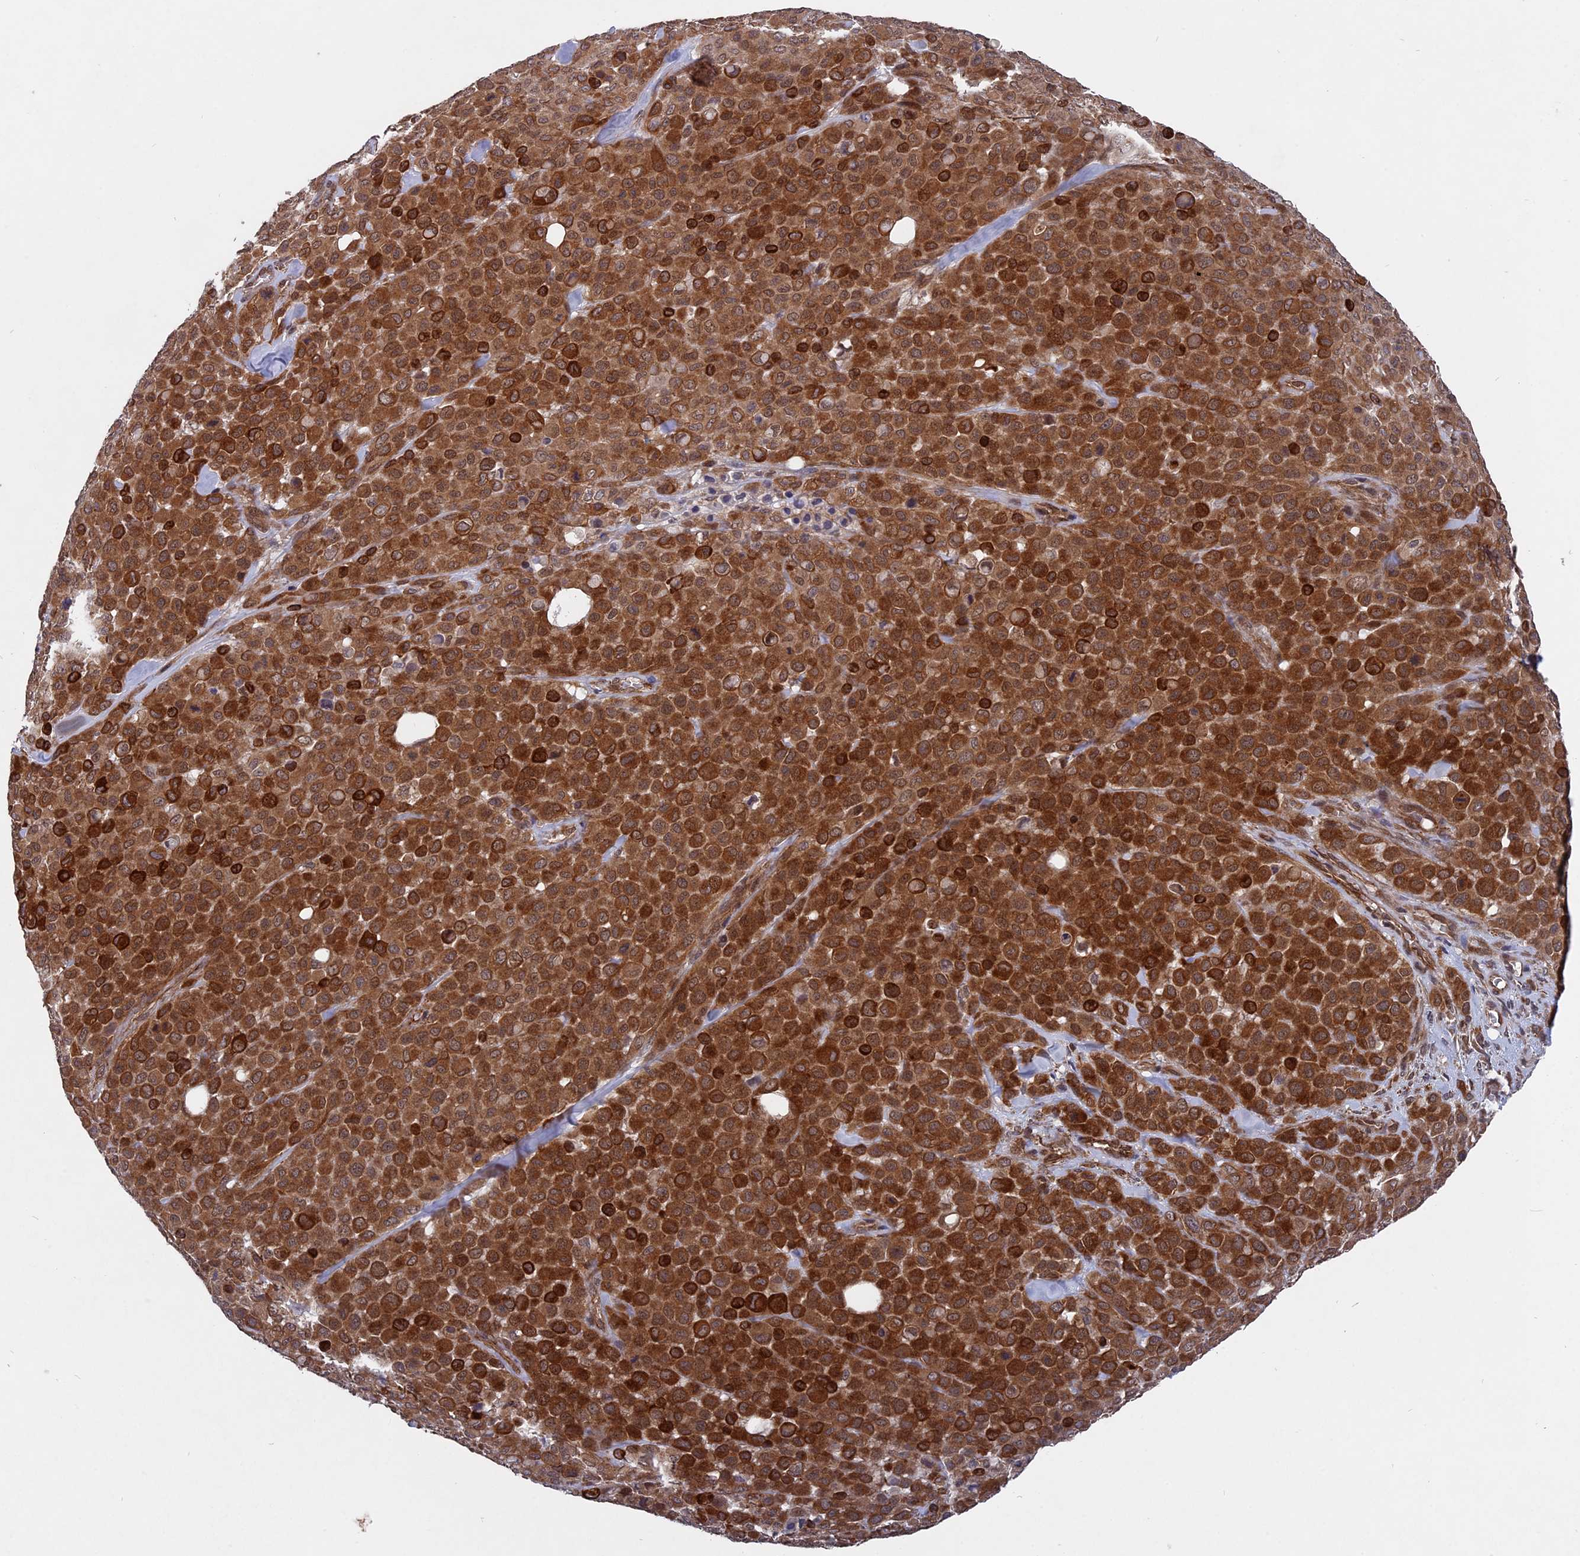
{"staining": {"intensity": "strong", "quantity": ">75%", "location": "cytoplasmic/membranous,nuclear"}, "tissue": "melanoma", "cell_type": "Tumor cells", "image_type": "cancer", "snomed": [{"axis": "morphology", "description": "Malignant melanoma, Metastatic site"}, {"axis": "topography", "description": "Skin"}], "caption": "Strong cytoplasmic/membranous and nuclear staining is present in approximately >75% of tumor cells in melanoma. Using DAB (3,3'-diaminobenzidine) (brown) and hematoxylin (blue) stains, captured at high magnification using brightfield microscopy.", "gene": "NOSIP", "patient": {"sex": "female", "age": 81}}